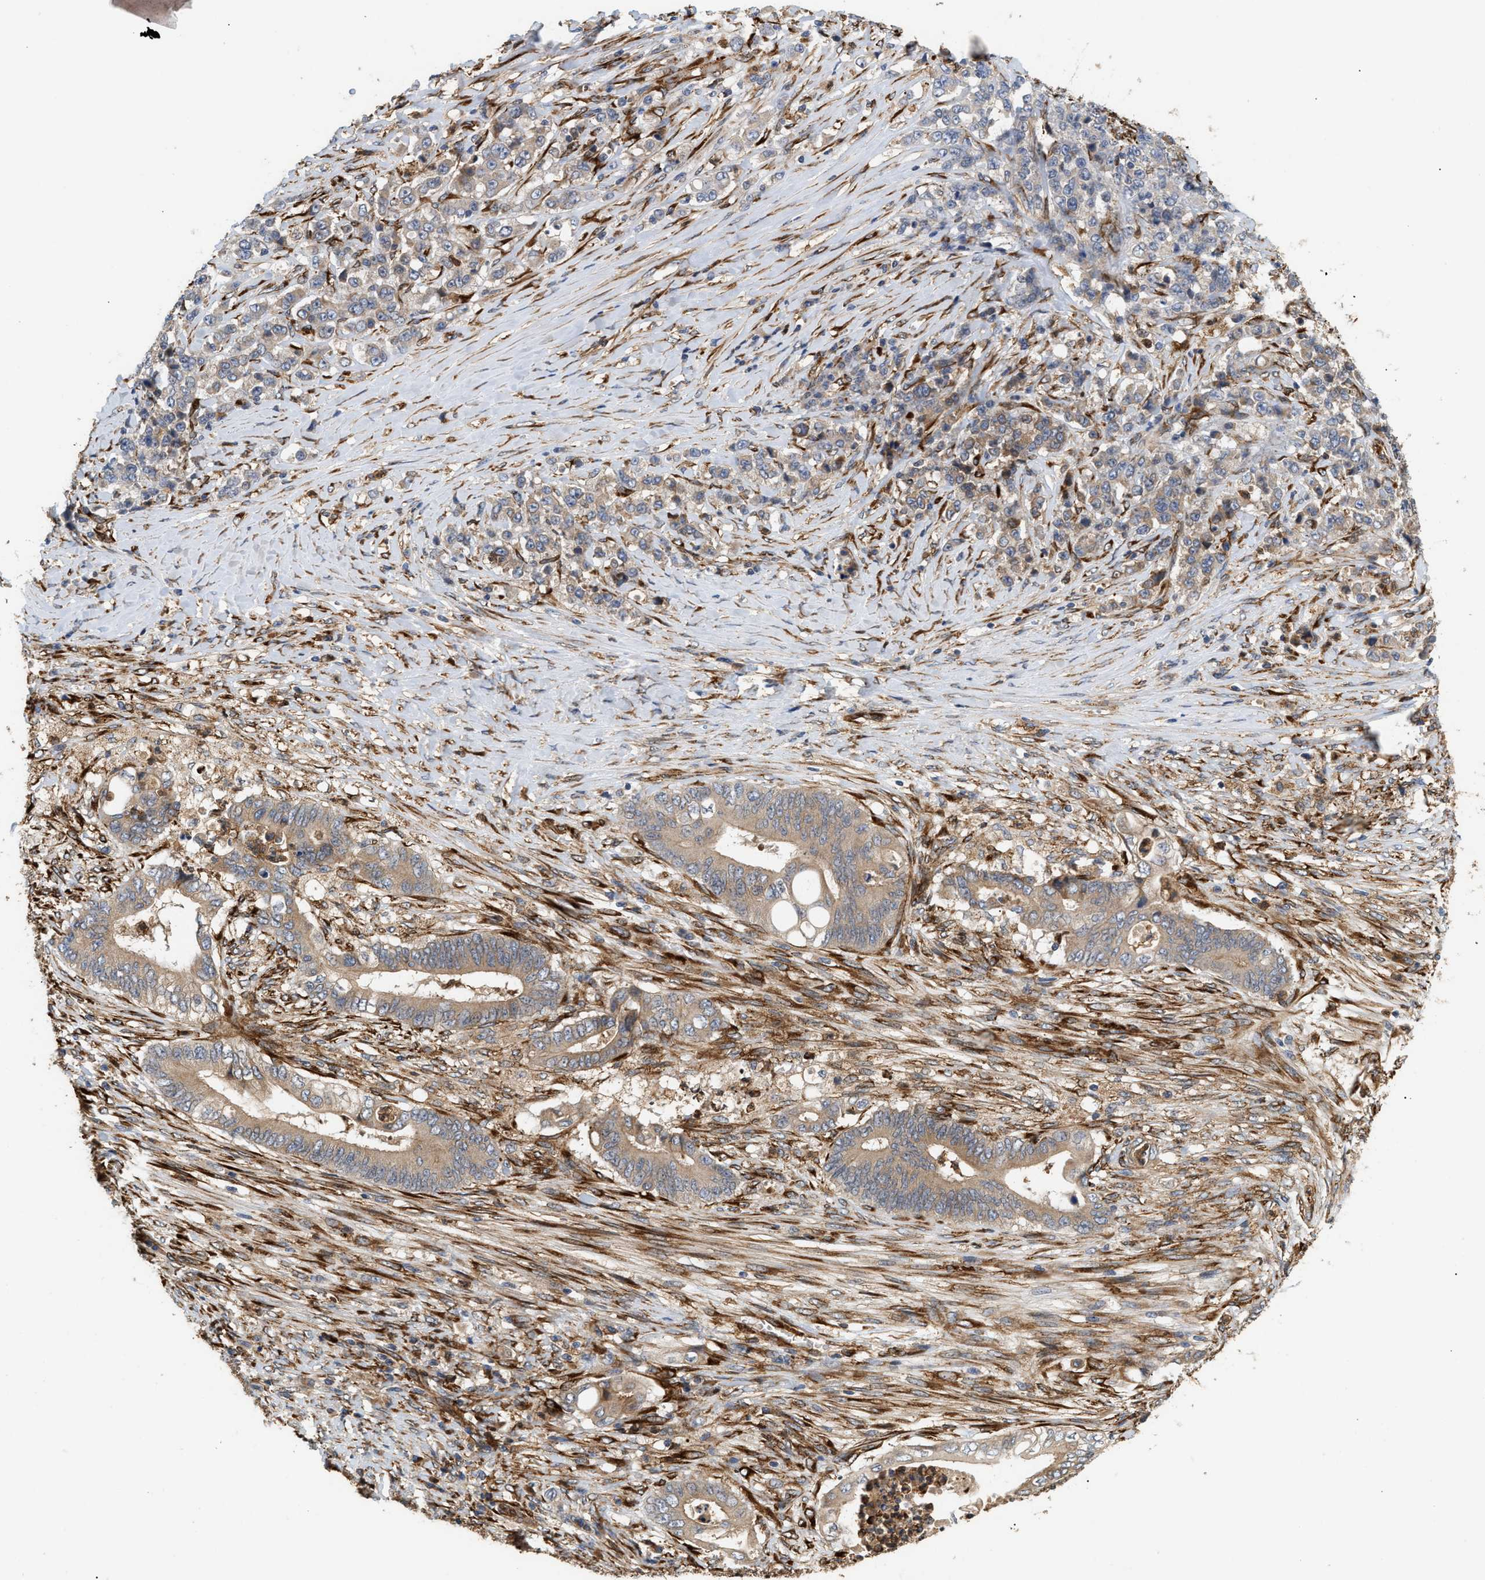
{"staining": {"intensity": "weak", "quantity": "25%-75%", "location": "cytoplasmic/membranous"}, "tissue": "stomach cancer", "cell_type": "Tumor cells", "image_type": "cancer", "snomed": [{"axis": "morphology", "description": "Adenocarcinoma, NOS"}, {"axis": "topography", "description": "Stomach"}], "caption": "DAB immunohistochemical staining of human stomach adenocarcinoma demonstrates weak cytoplasmic/membranous protein staining in about 25%-75% of tumor cells.", "gene": "PLCD1", "patient": {"sex": "female", "age": 73}}